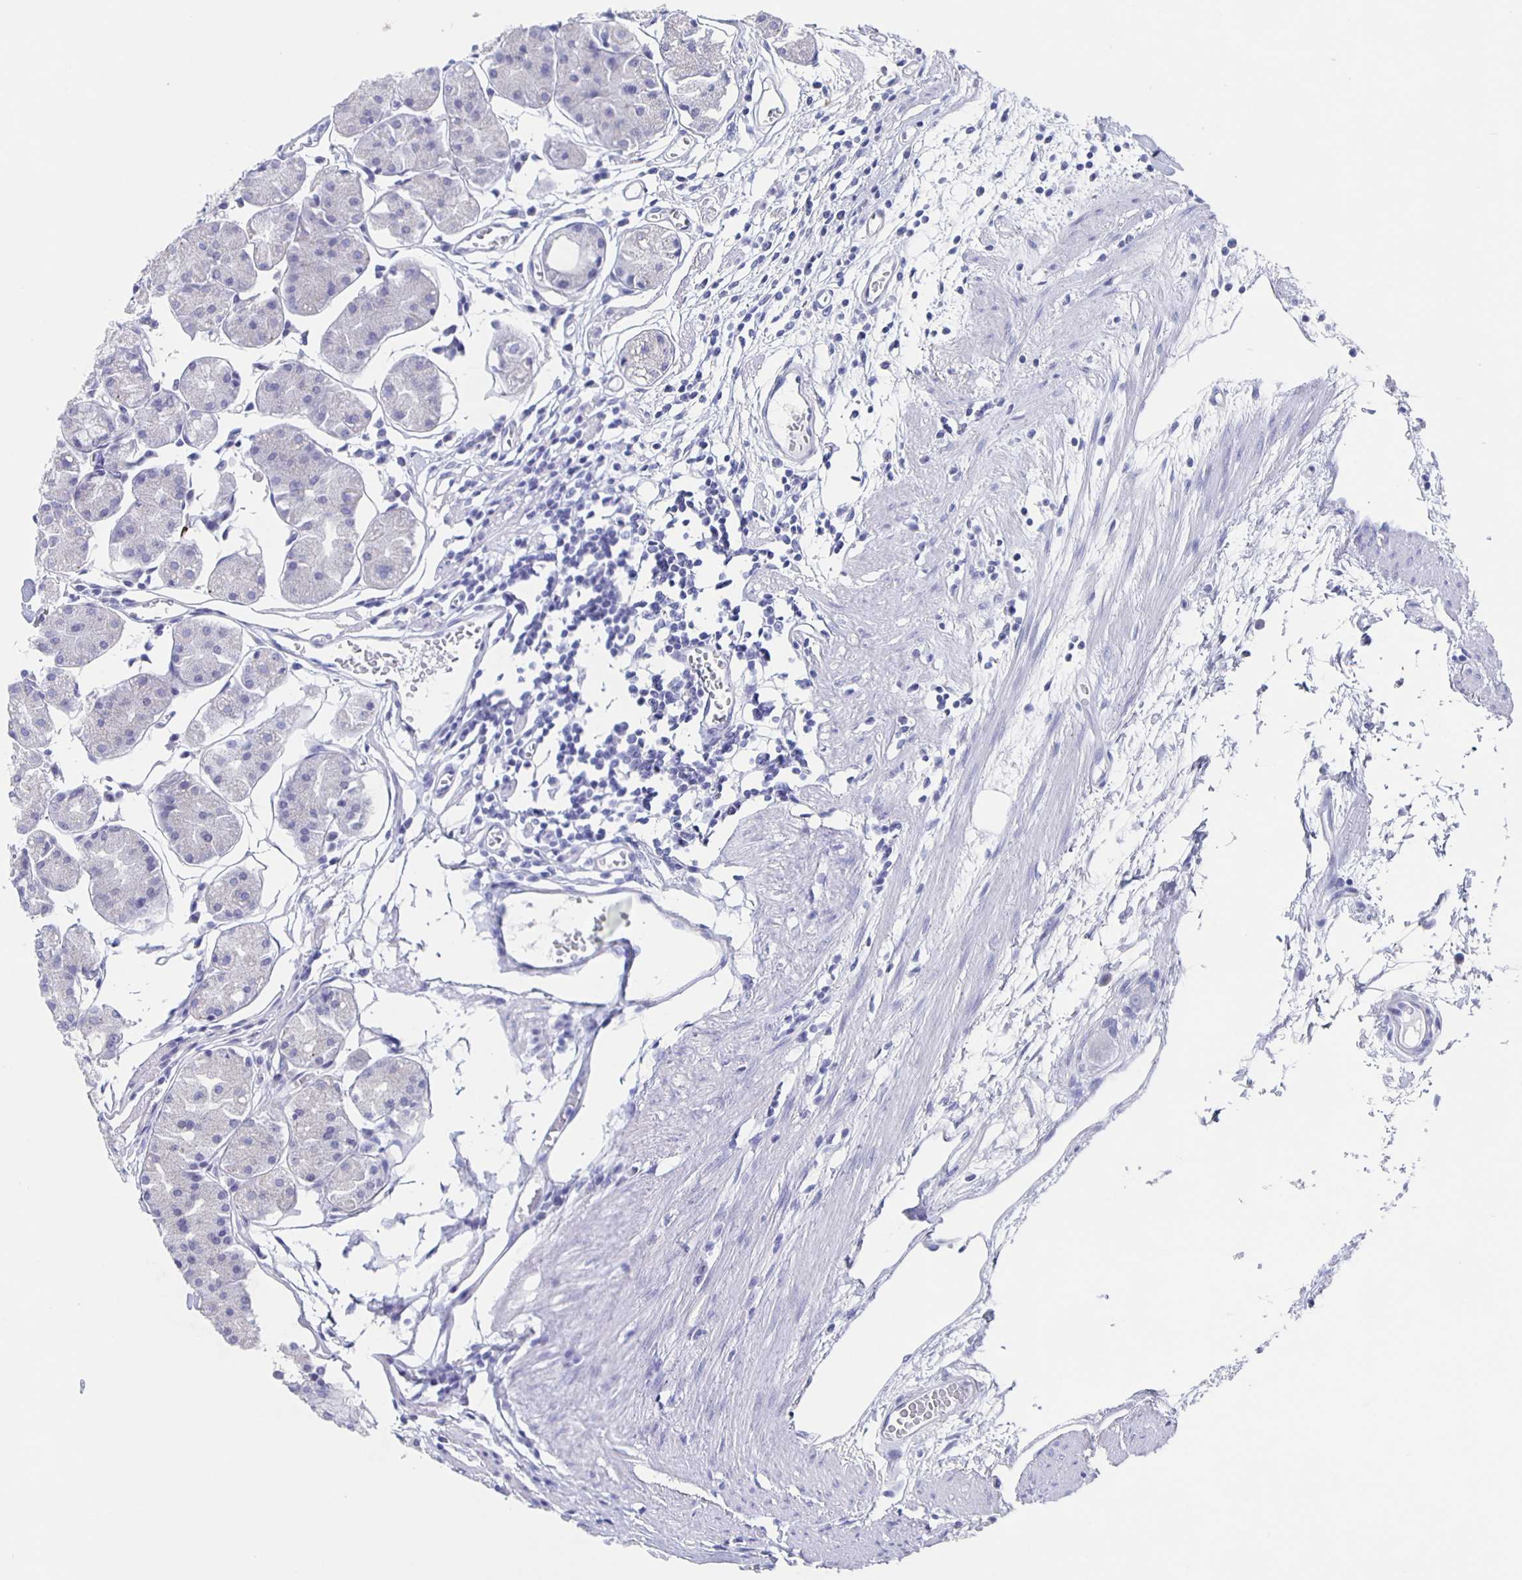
{"staining": {"intensity": "negative", "quantity": "none", "location": "none"}, "tissue": "stomach", "cell_type": "Glandular cells", "image_type": "normal", "snomed": [{"axis": "morphology", "description": "Normal tissue, NOS"}, {"axis": "topography", "description": "Stomach"}], "caption": "High magnification brightfield microscopy of normal stomach stained with DAB (3,3'-diaminobenzidine) (brown) and counterstained with hematoxylin (blue): glandular cells show no significant staining. The staining is performed using DAB brown chromogen with nuclei counter-stained in using hematoxylin.", "gene": "SLC34A2", "patient": {"sex": "male", "age": 55}}